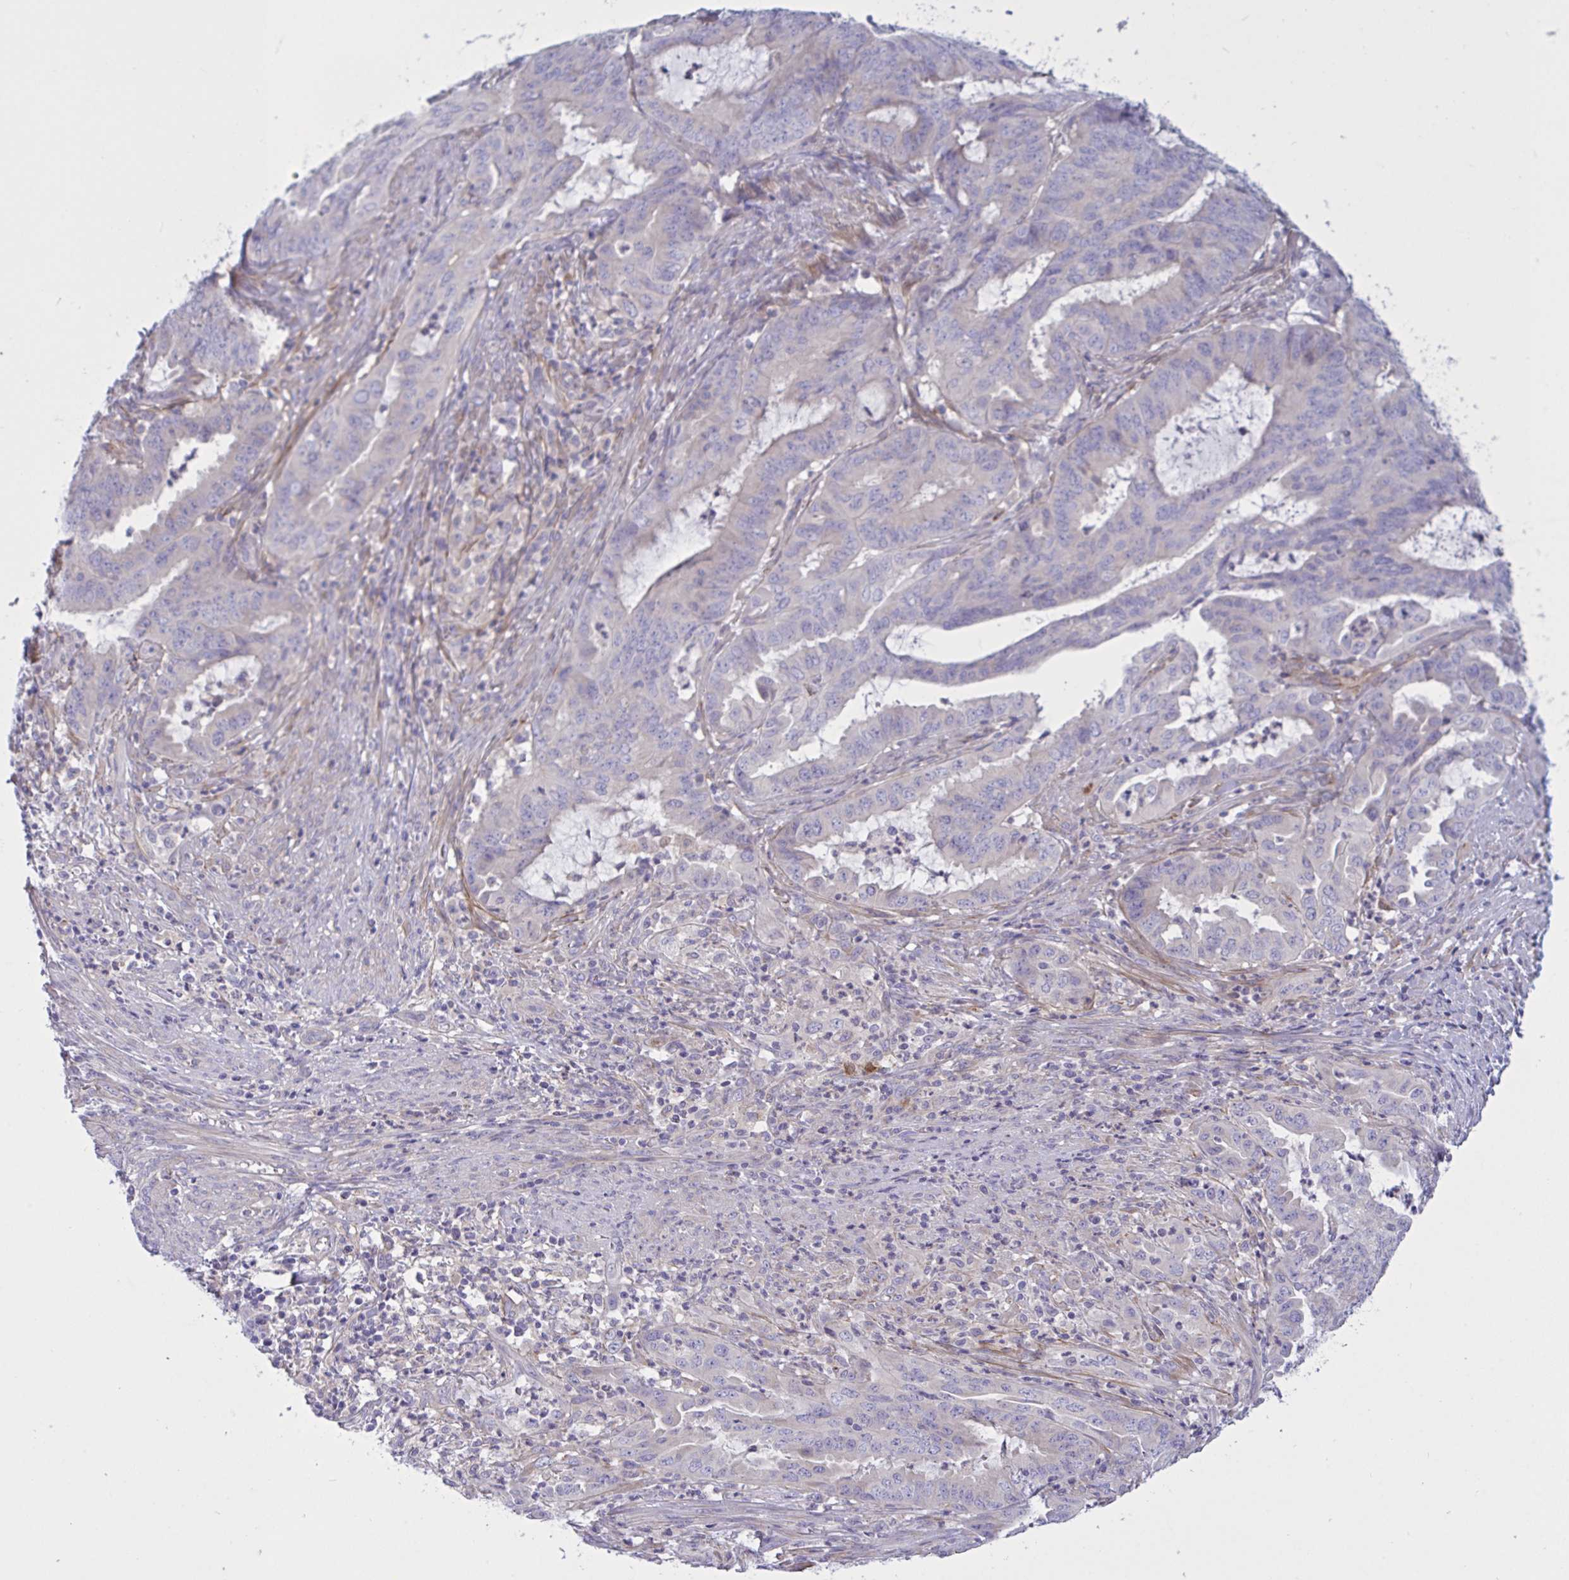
{"staining": {"intensity": "negative", "quantity": "none", "location": "none"}, "tissue": "endometrial cancer", "cell_type": "Tumor cells", "image_type": "cancer", "snomed": [{"axis": "morphology", "description": "Adenocarcinoma, NOS"}, {"axis": "topography", "description": "Endometrium"}], "caption": "Protein analysis of endometrial adenocarcinoma demonstrates no significant positivity in tumor cells. The staining is performed using DAB (3,3'-diaminobenzidine) brown chromogen with nuclei counter-stained in using hematoxylin.", "gene": "OXLD1", "patient": {"sex": "female", "age": 51}}